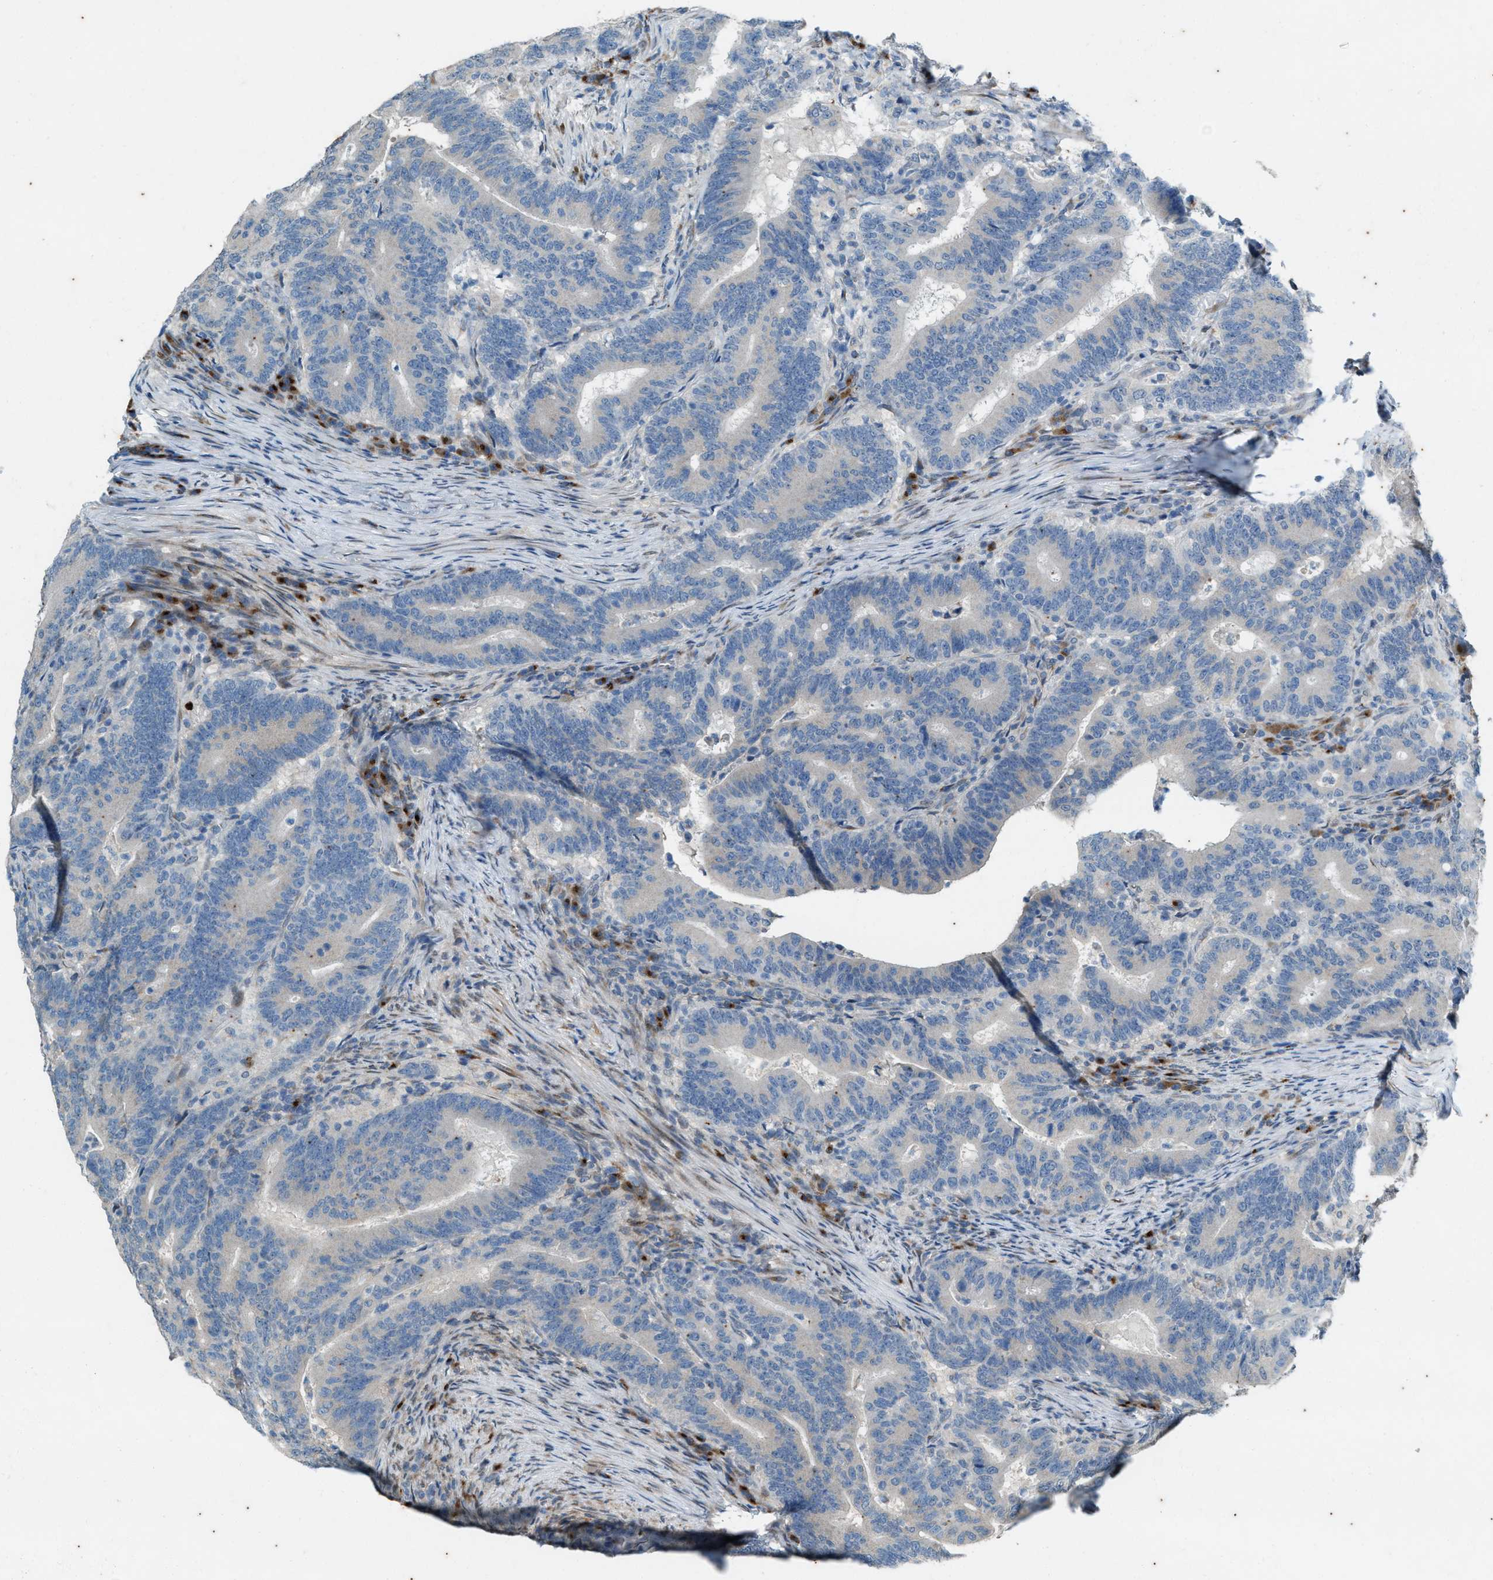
{"staining": {"intensity": "negative", "quantity": "none", "location": "none"}, "tissue": "colorectal cancer", "cell_type": "Tumor cells", "image_type": "cancer", "snomed": [{"axis": "morphology", "description": "Adenocarcinoma, NOS"}, {"axis": "topography", "description": "Colon"}], "caption": "The immunohistochemistry (IHC) image has no significant expression in tumor cells of colorectal cancer (adenocarcinoma) tissue.", "gene": "CHPF2", "patient": {"sex": "female", "age": 66}}